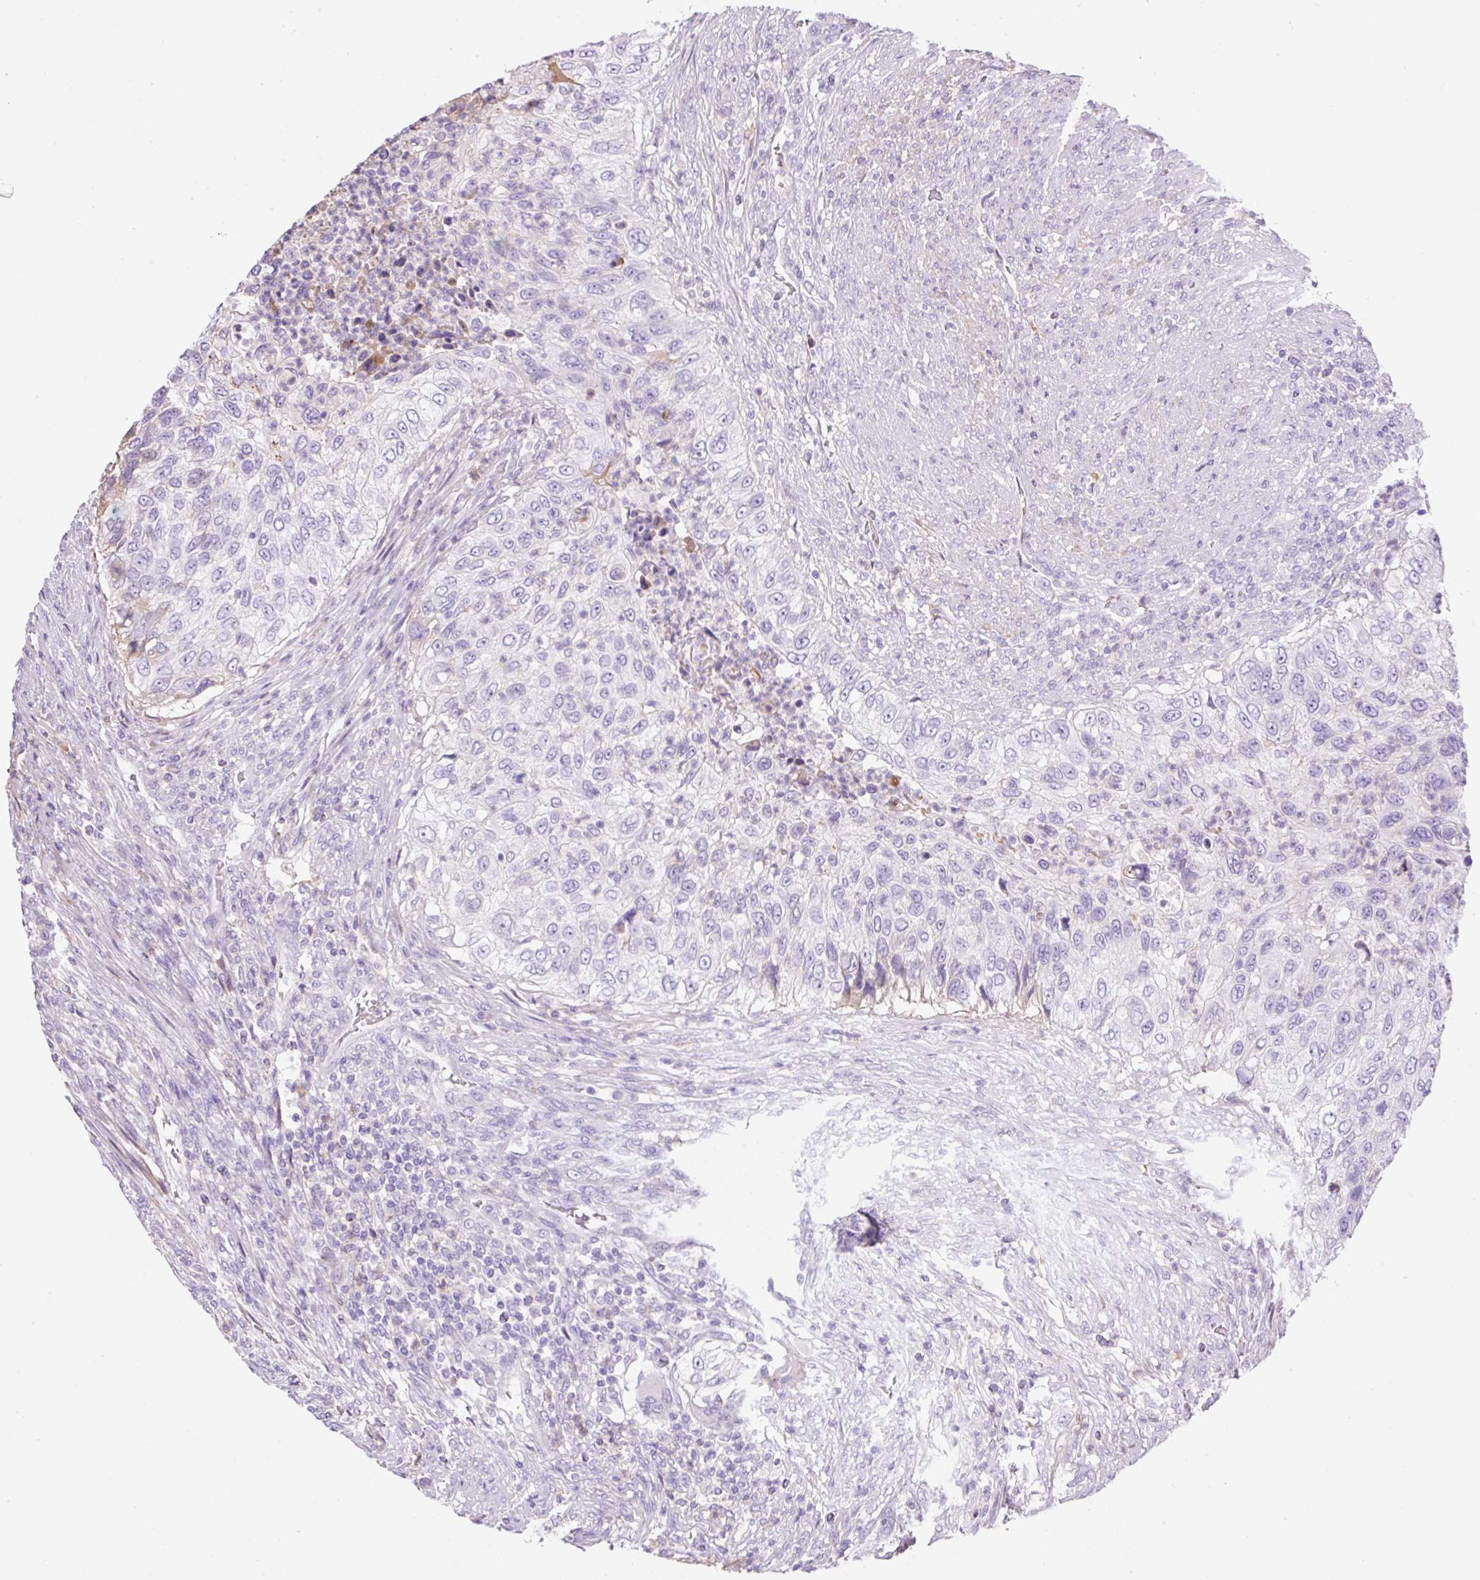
{"staining": {"intensity": "negative", "quantity": "none", "location": "none"}, "tissue": "urothelial cancer", "cell_type": "Tumor cells", "image_type": "cancer", "snomed": [{"axis": "morphology", "description": "Urothelial carcinoma, High grade"}, {"axis": "topography", "description": "Urinary bladder"}], "caption": "Tumor cells are negative for protein expression in human urothelial cancer.", "gene": "TDRD15", "patient": {"sex": "female", "age": 60}}